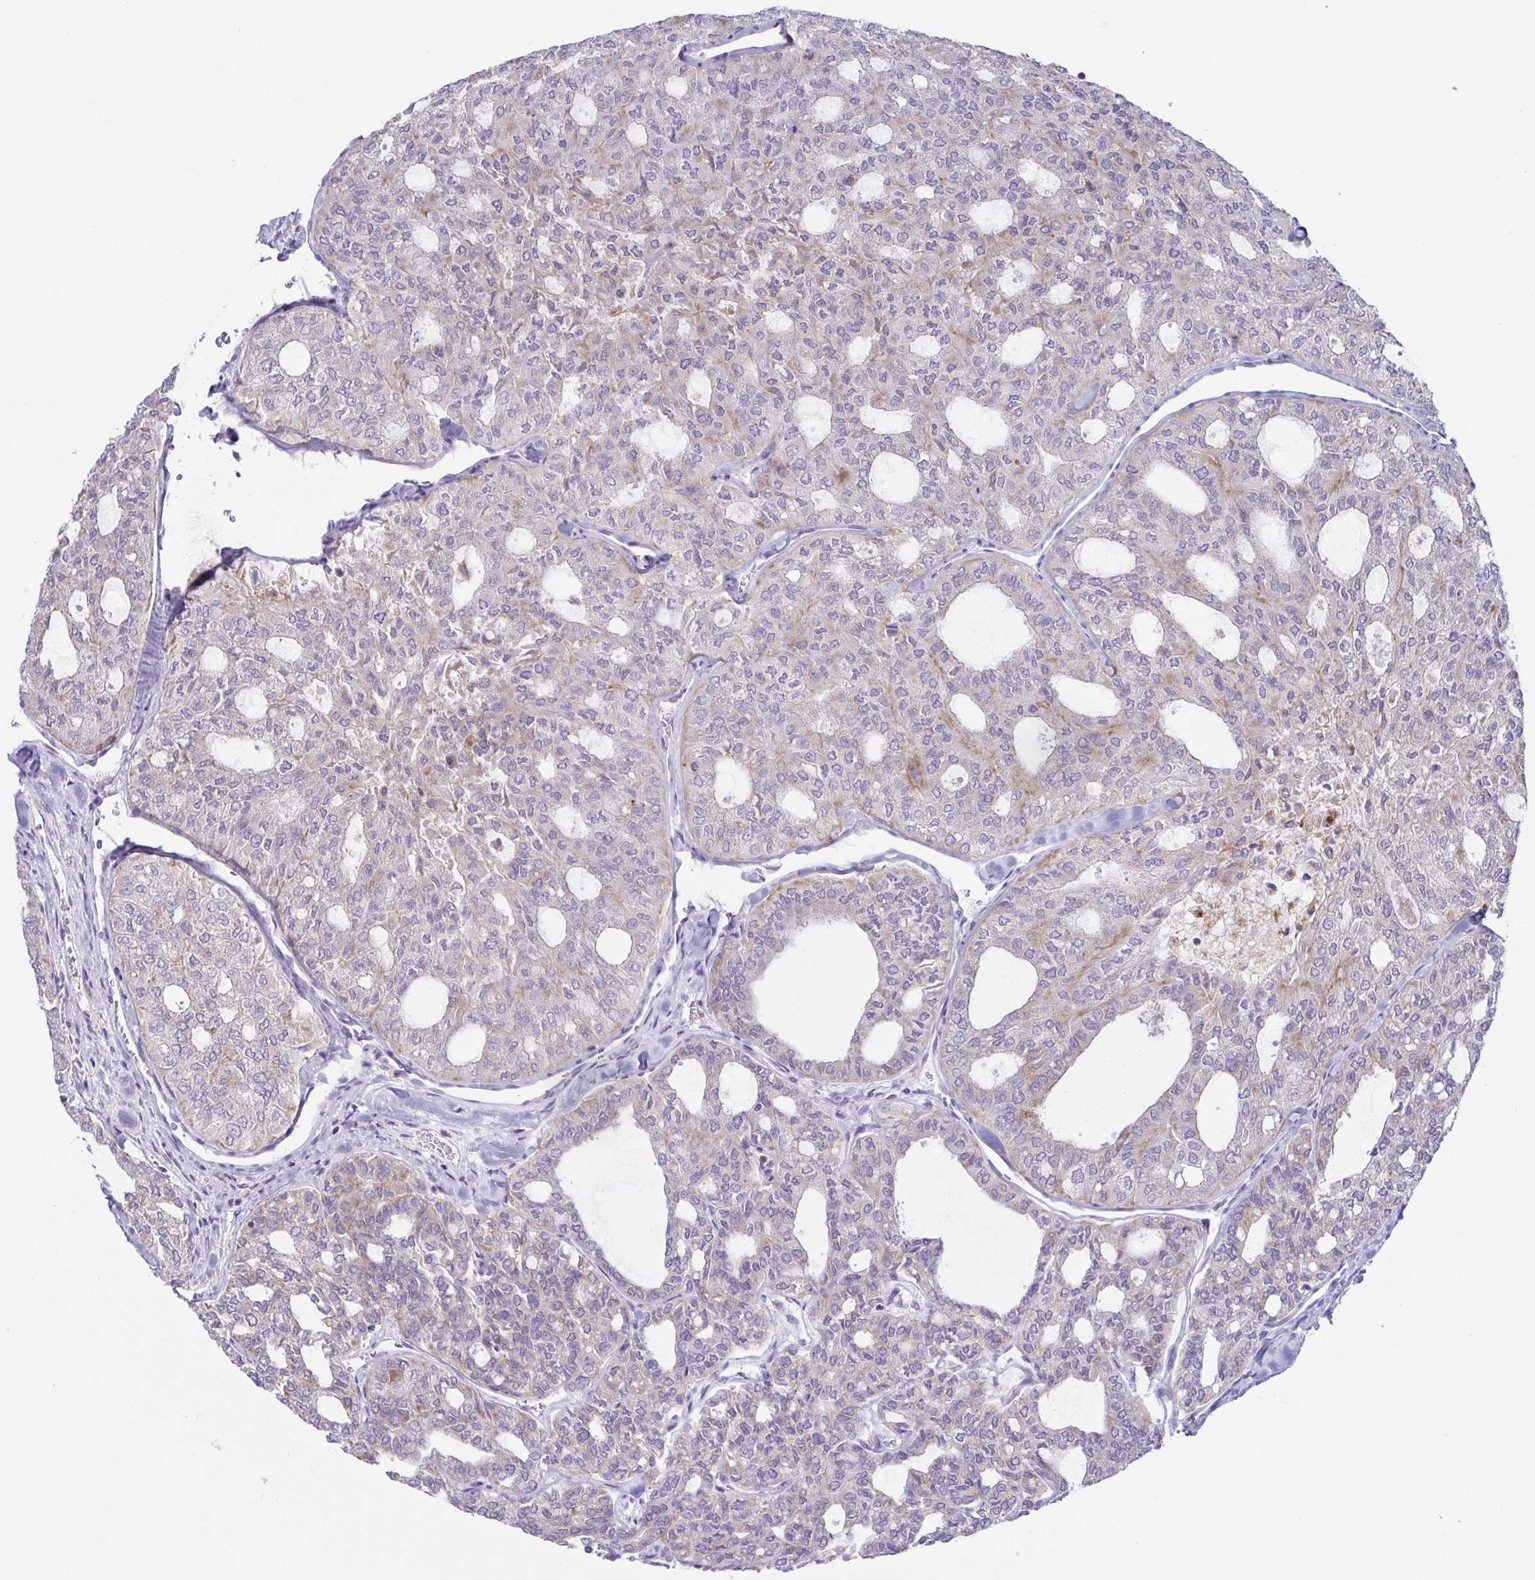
{"staining": {"intensity": "weak", "quantity": "<25%", "location": "cytoplasmic/membranous"}, "tissue": "thyroid cancer", "cell_type": "Tumor cells", "image_type": "cancer", "snomed": [{"axis": "morphology", "description": "Follicular adenoma carcinoma, NOS"}, {"axis": "topography", "description": "Thyroid gland"}], "caption": "Immunohistochemistry (IHC) photomicrograph of neoplastic tissue: human thyroid follicular adenoma carcinoma stained with DAB (3,3'-diaminobenzidine) reveals no significant protein staining in tumor cells. (Stains: DAB (3,3'-diaminobenzidine) IHC with hematoxylin counter stain, Microscopy: brightfield microscopy at high magnification).", "gene": "ATP6V1G2", "patient": {"sex": "male", "age": 75}}